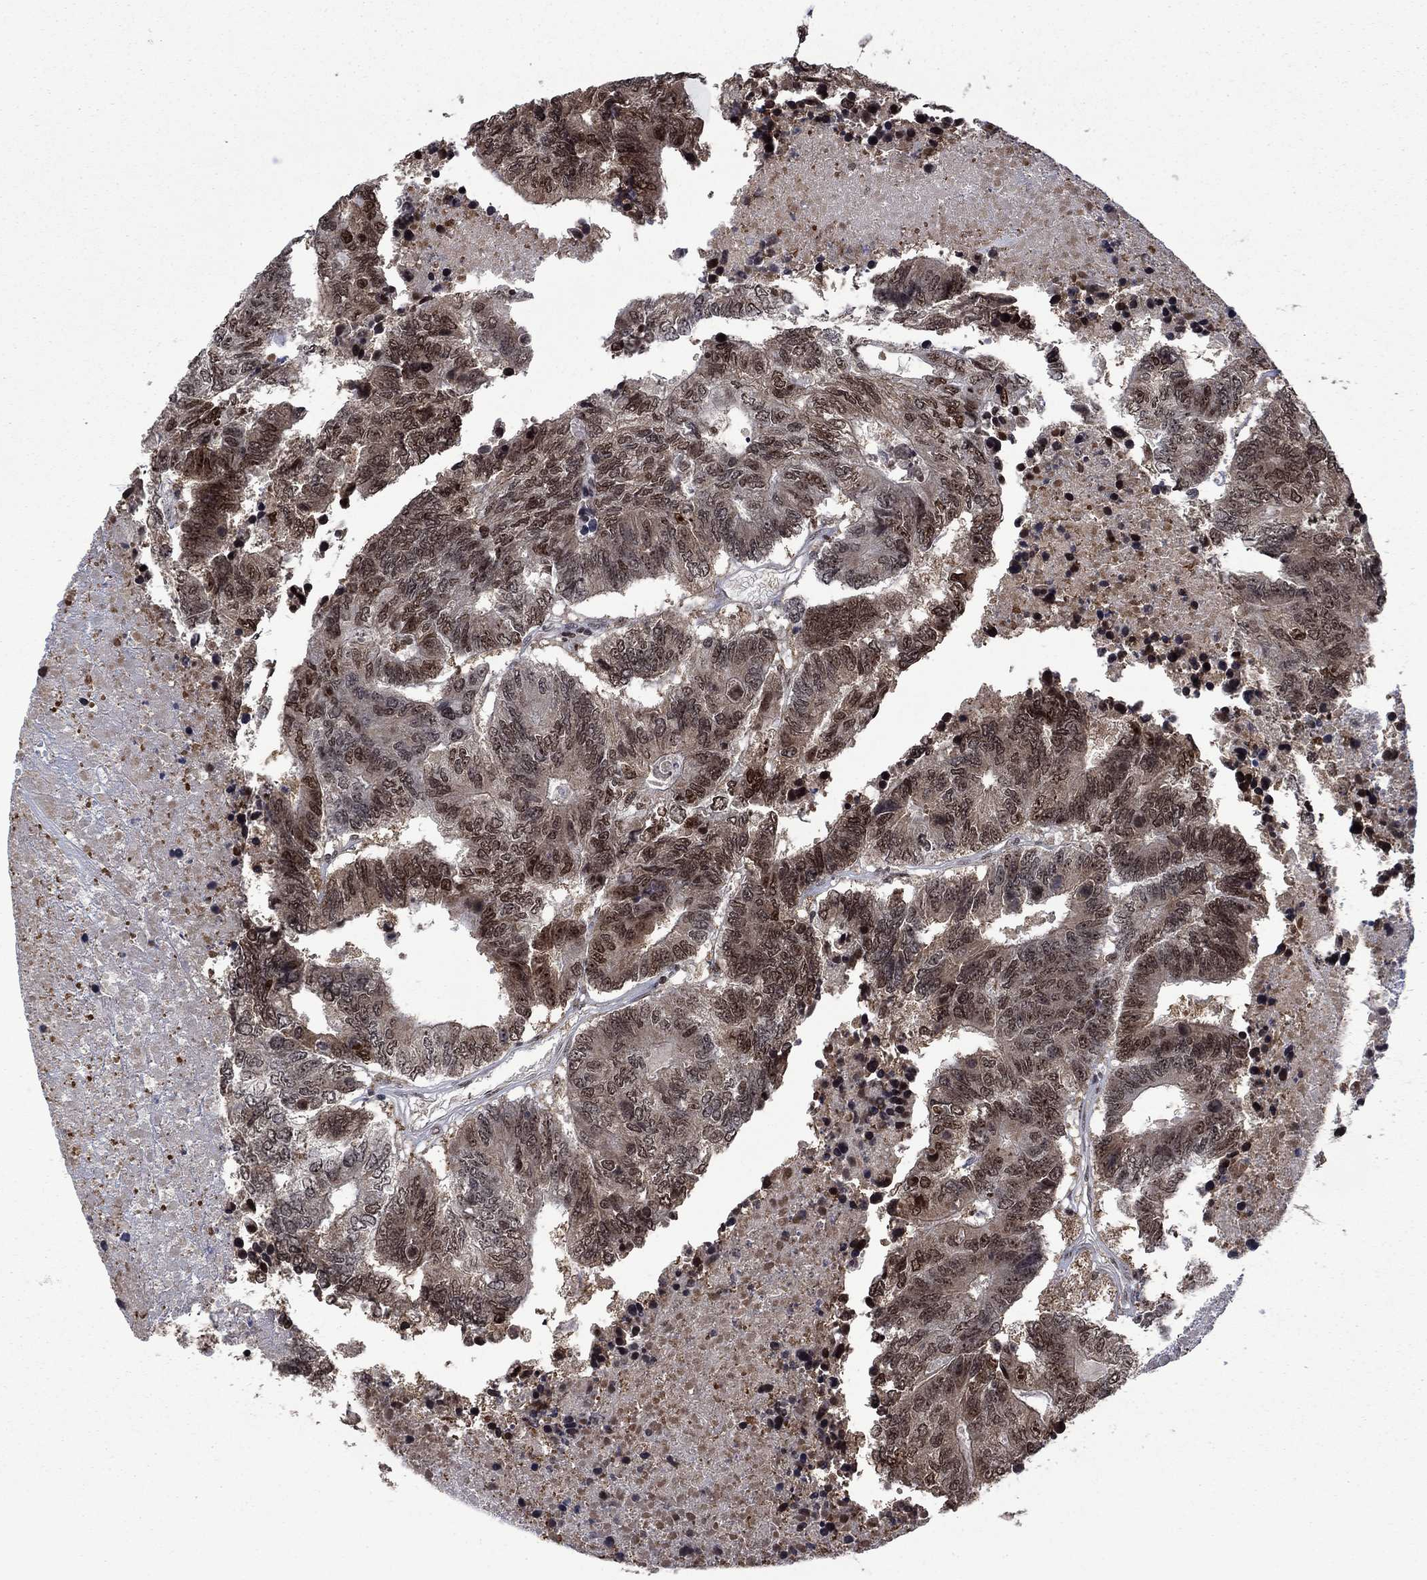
{"staining": {"intensity": "moderate", "quantity": "25%-75%", "location": "nuclear"}, "tissue": "colorectal cancer", "cell_type": "Tumor cells", "image_type": "cancer", "snomed": [{"axis": "morphology", "description": "Adenocarcinoma, NOS"}, {"axis": "topography", "description": "Colon"}], "caption": "Protein expression analysis of human colorectal cancer (adenocarcinoma) reveals moderate nuclear expression in about 25%-75% of tumor cells. (Stains: DAB (3,3'-diaminobenzidine) in brown, nuclei in blue, Microscopy: brightfield microscopy at high magnification).", "gene": "FBL", "patient": {"sex": "female", "age": 48}}